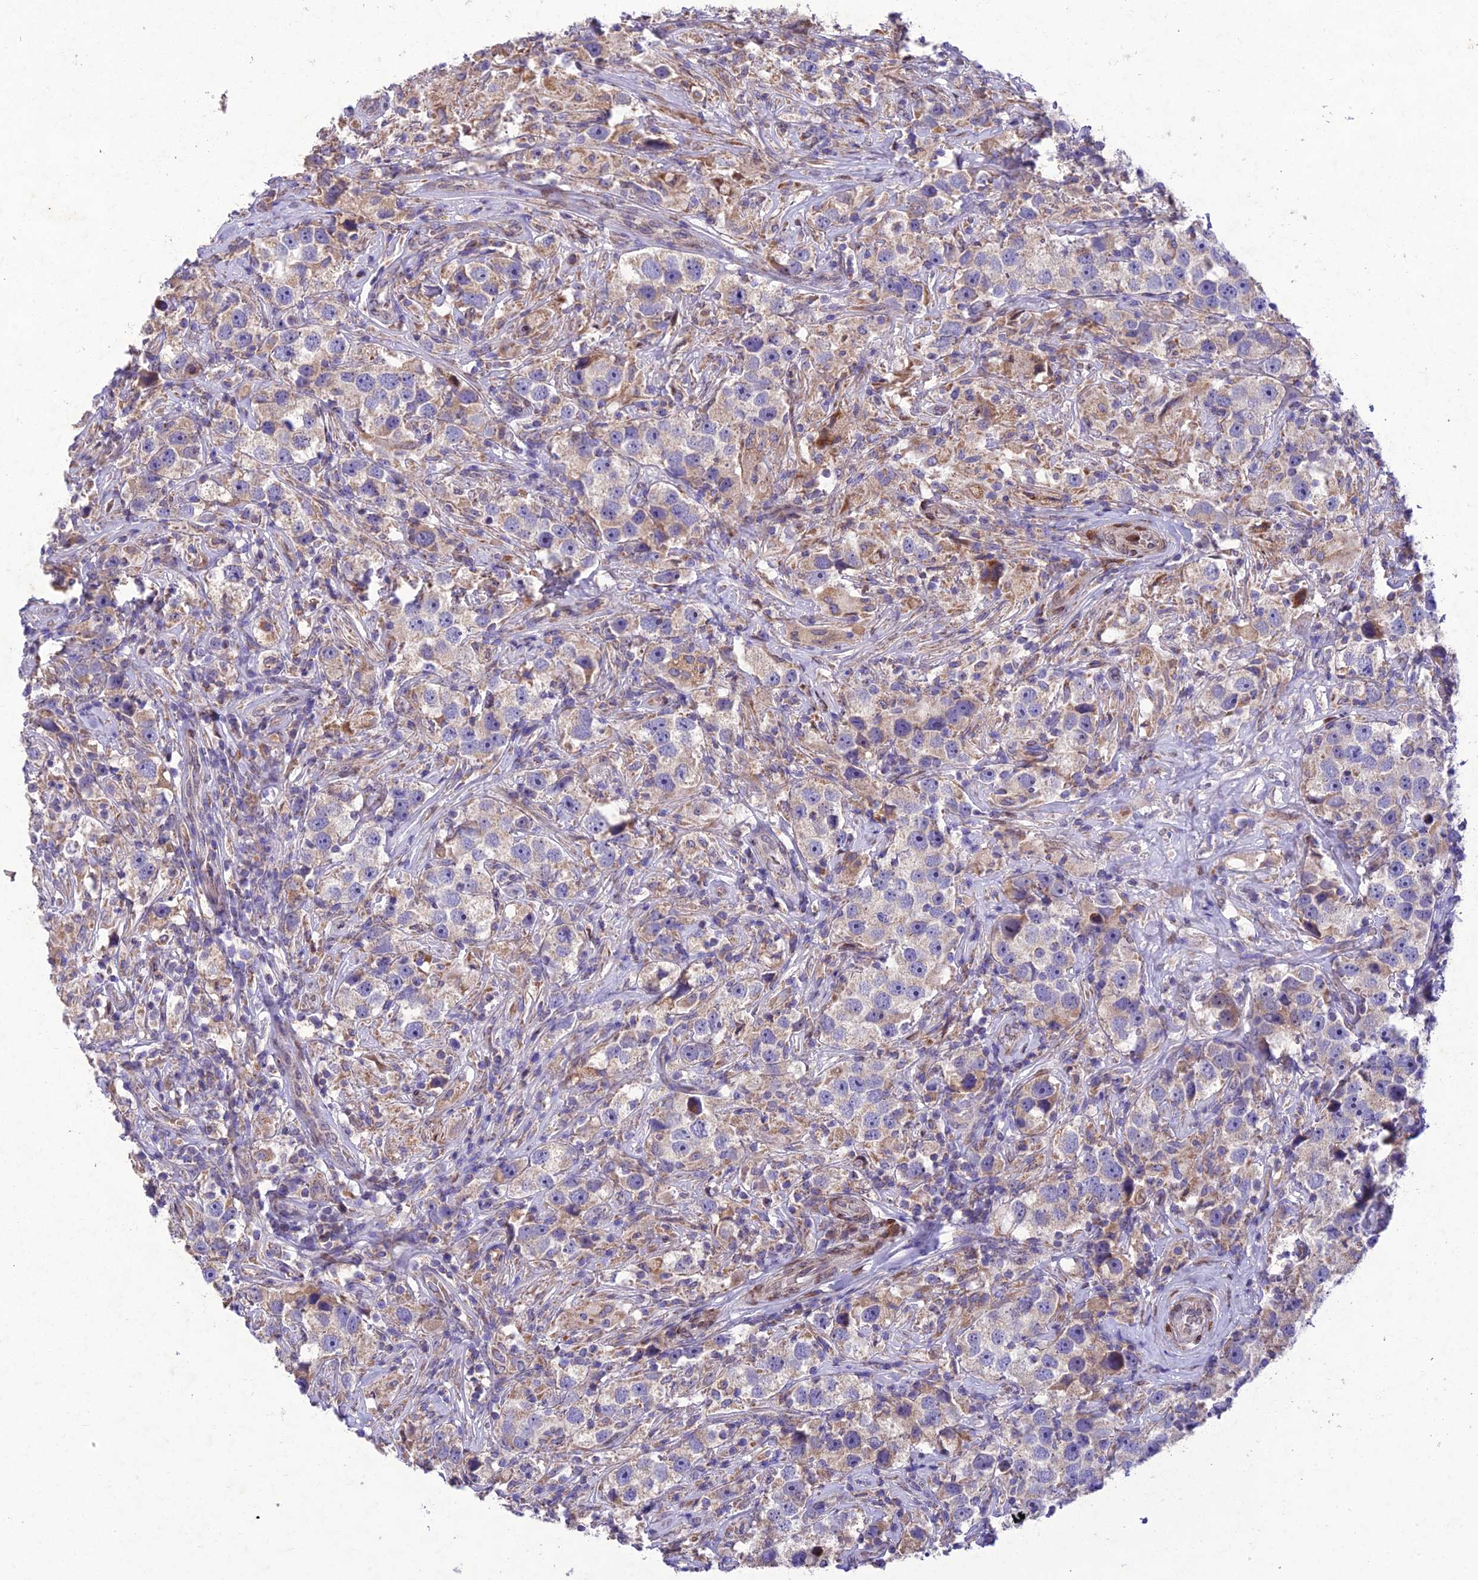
{"staining": {"intensity": "weak", "quantity": "25%-75%", "location": "cytoplasmic/membranous"}, "tissue": "testis cancer", "cell_type": "Tumor cells", "image_type": "cancer", "snomed": [{"axis": "morphology", "description": "Seminoma, NOS"}, {"axis": "topography", "description": "Testis"}], "caption": "A brown stain highlights weak cytoplasmic/membranous positivity of a protein in human testis seminoma tumor cells.", "gene": "MGAT2", "patient": {"sex": "male", "age": 49}}